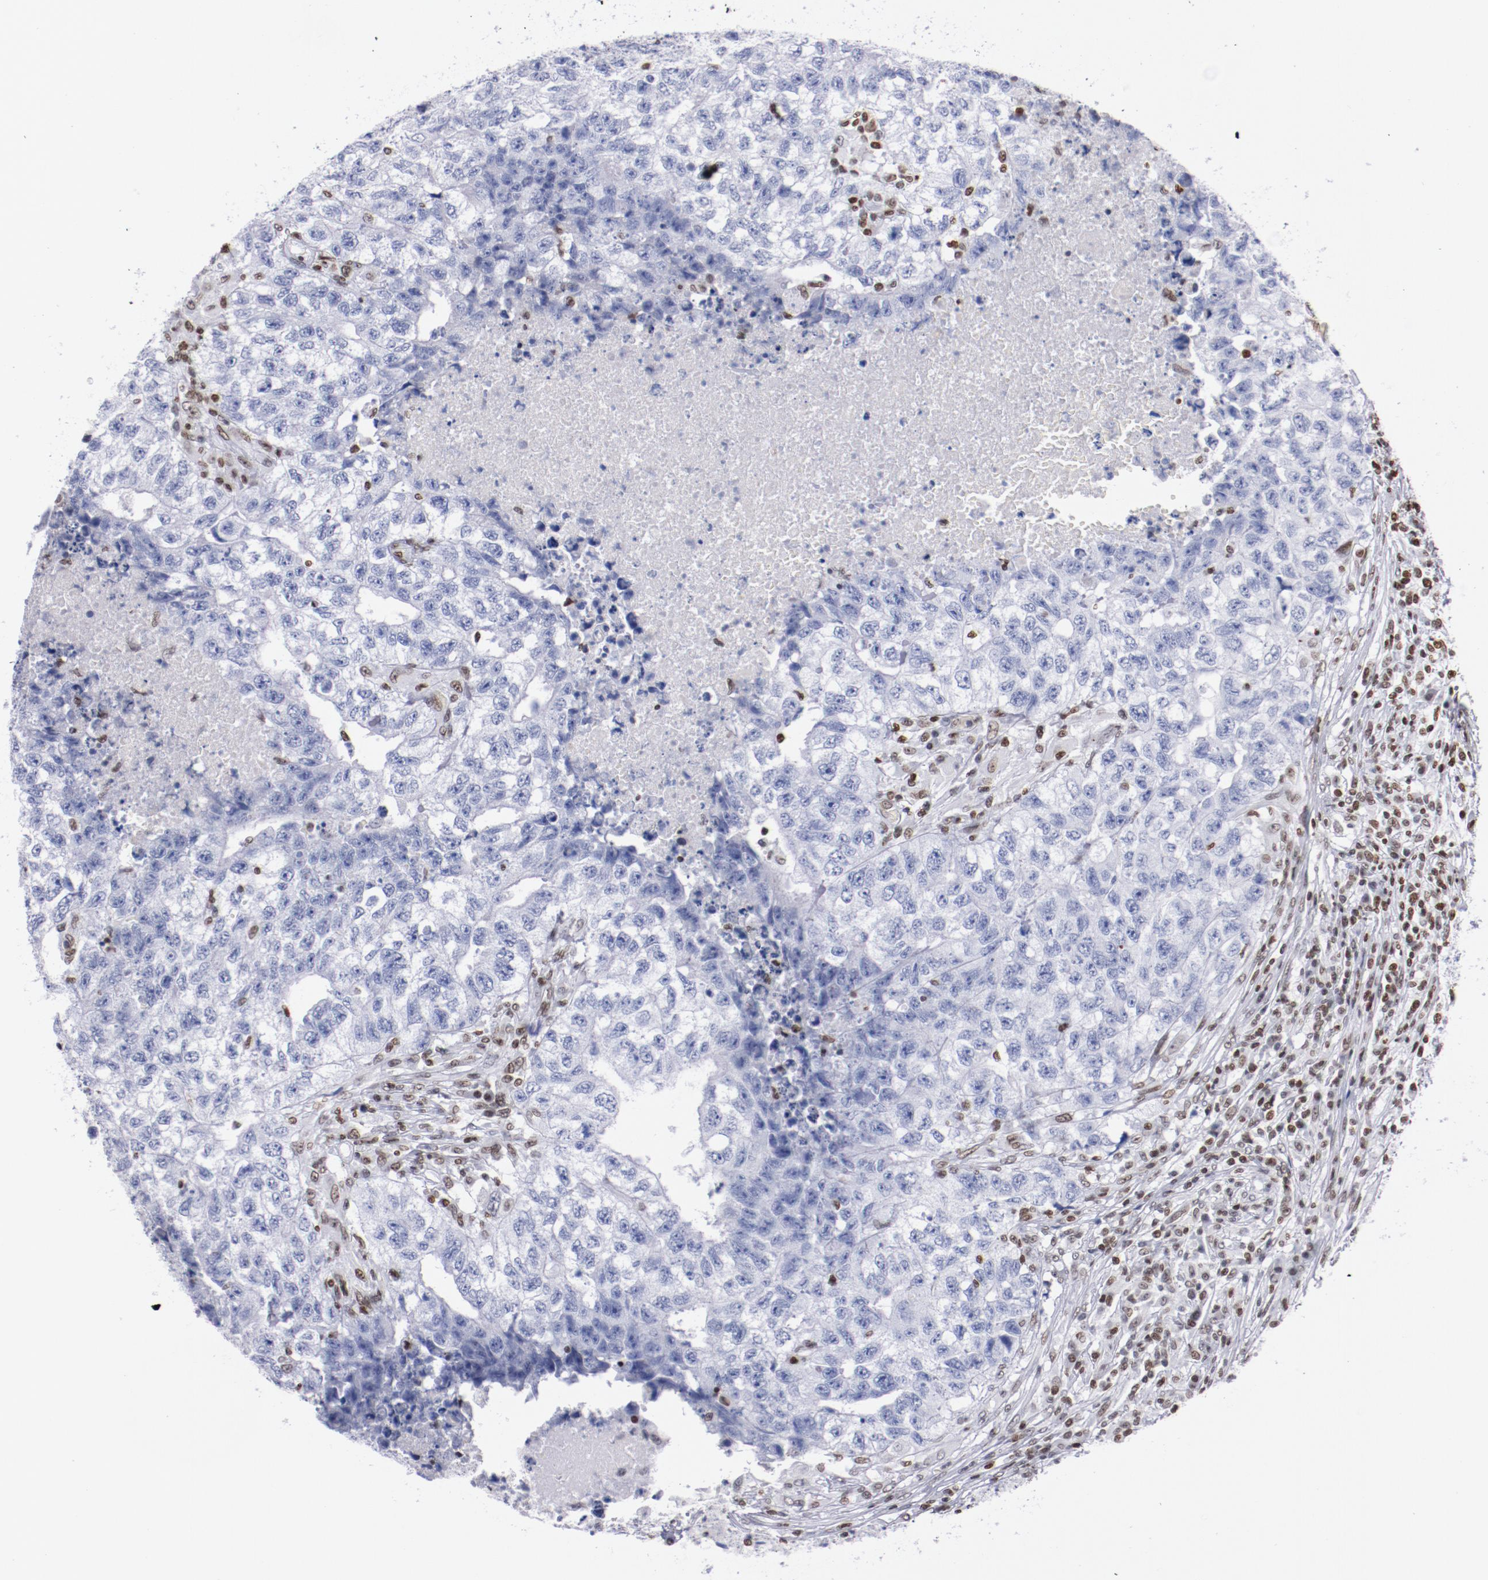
{"staining": {"intensity": "negative", "quantity": "none", "location": "none"}, "tissue": "testis cancer", "cell_type": "Tumor cells", "image_type": "cancer", "snomed": [{"axis": "morphology", "description": "Carcinoma, Embryonal, NOS"}, {"axis": "topography", "description": "Testis"}], "caption": "An immunohistochemistry (IHC) image of testis embryonal carcinoma is shown. There is no staining in tumor cells of testis embryonal carcinoma. The staining was performed using DAB (3,3'-diaminobenzidine) to visualize the protein expression in brown, while the nuclei were stained in blue with hematoxylin (Magnification: 20x).", "gene": "IFI16", "patient": {"sex": "male", "age": 21}}